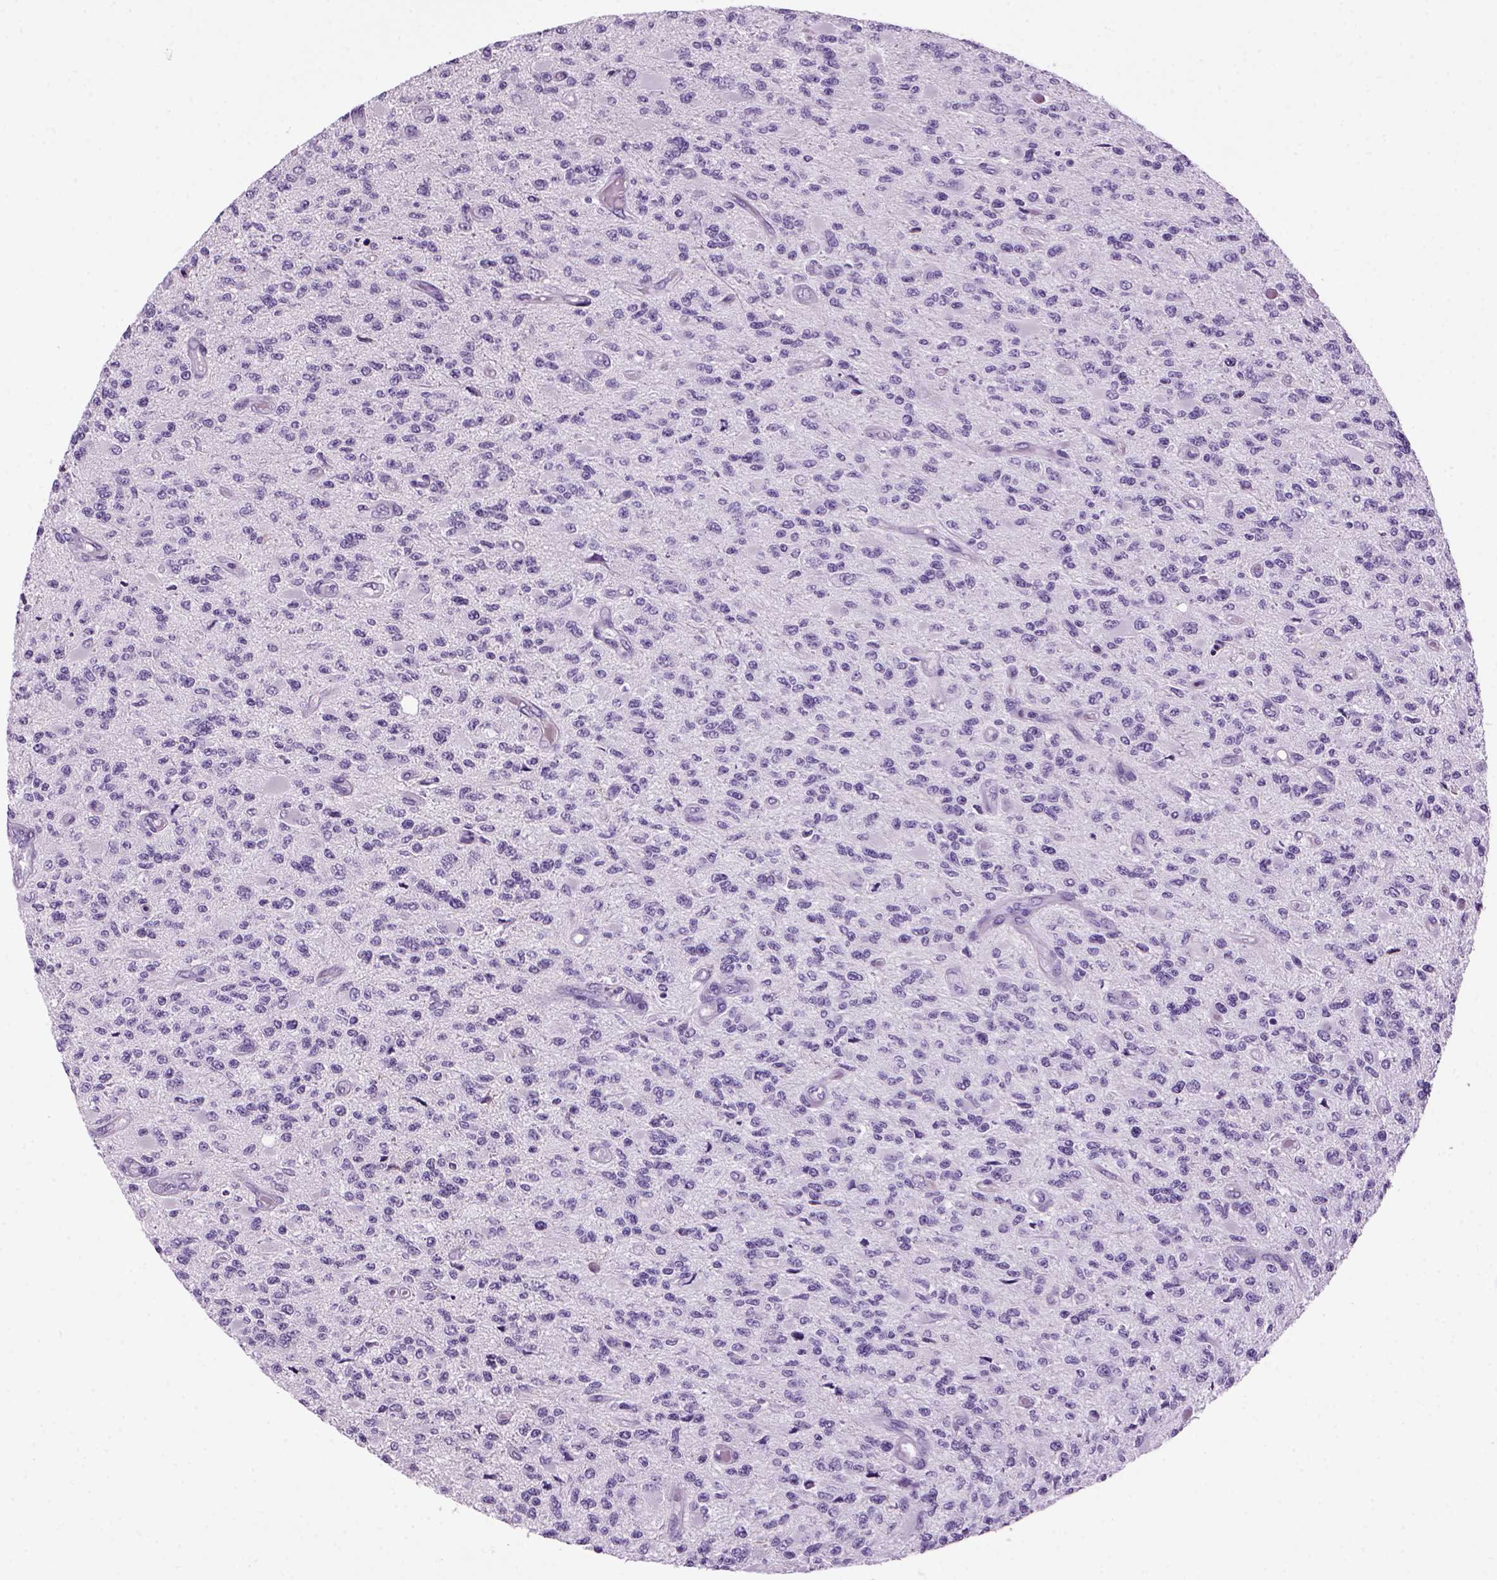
{"staining": {"intensity": "negative", "quantity": "none", "location": "none"}, "tissue": "glioma", "cell_type": "Tumor cells", "image_type": "cancer", "snomed": [{"axis": "morphology", "description": "Glioma, malignant, High grade"}, {"axis": "topography", "description": "Brain"}], "caption": "Photomicrograph shows no protein expression in tumor cells of glioma tissue.", "gene": "MZB1", "patient": {"sex": "female", "age": 63}}